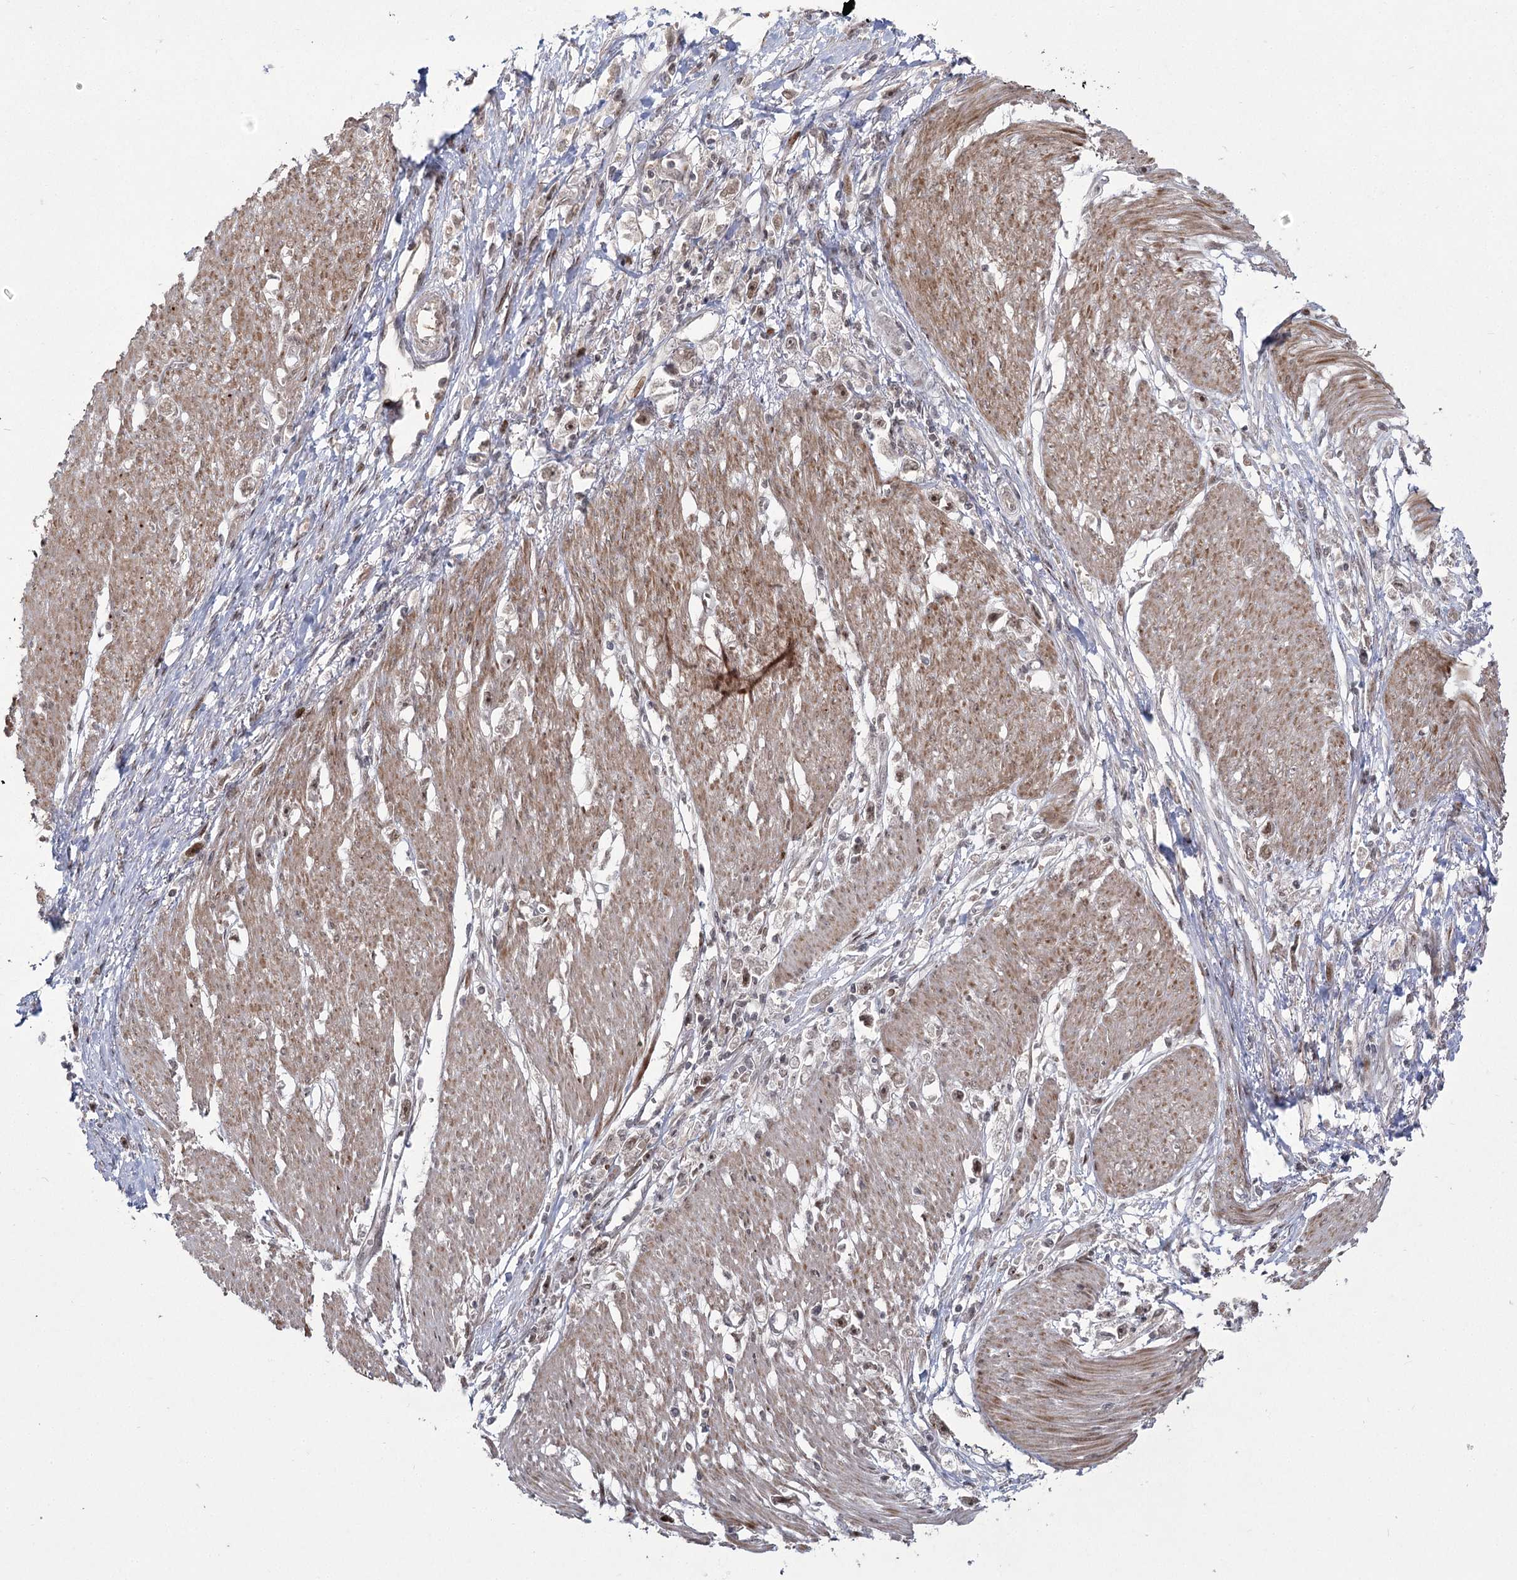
{"staining": {"intensity": "moderate", "quantity": "<25%", "location": "nuclear"}, "tissue": "stomach cancer", "cell_type": "Tumor cells", "image_type": "cancer", "snomed": [{"axis": "morphology", "description": "Adenocarcinoma, NOS"}, {"axis": "topography", "description": "Stomach"}], "caption": "High-magnification brightfield microscopy of stomach adenocarcinoma stained with DAB (brown) and counterstained with hematoxylin (blue). tumor cells exhibit moderate nuclear positivity is present in about<25% of cells.", "gene": "HELQ", "patient": {"sex": "female", "age": 59}}